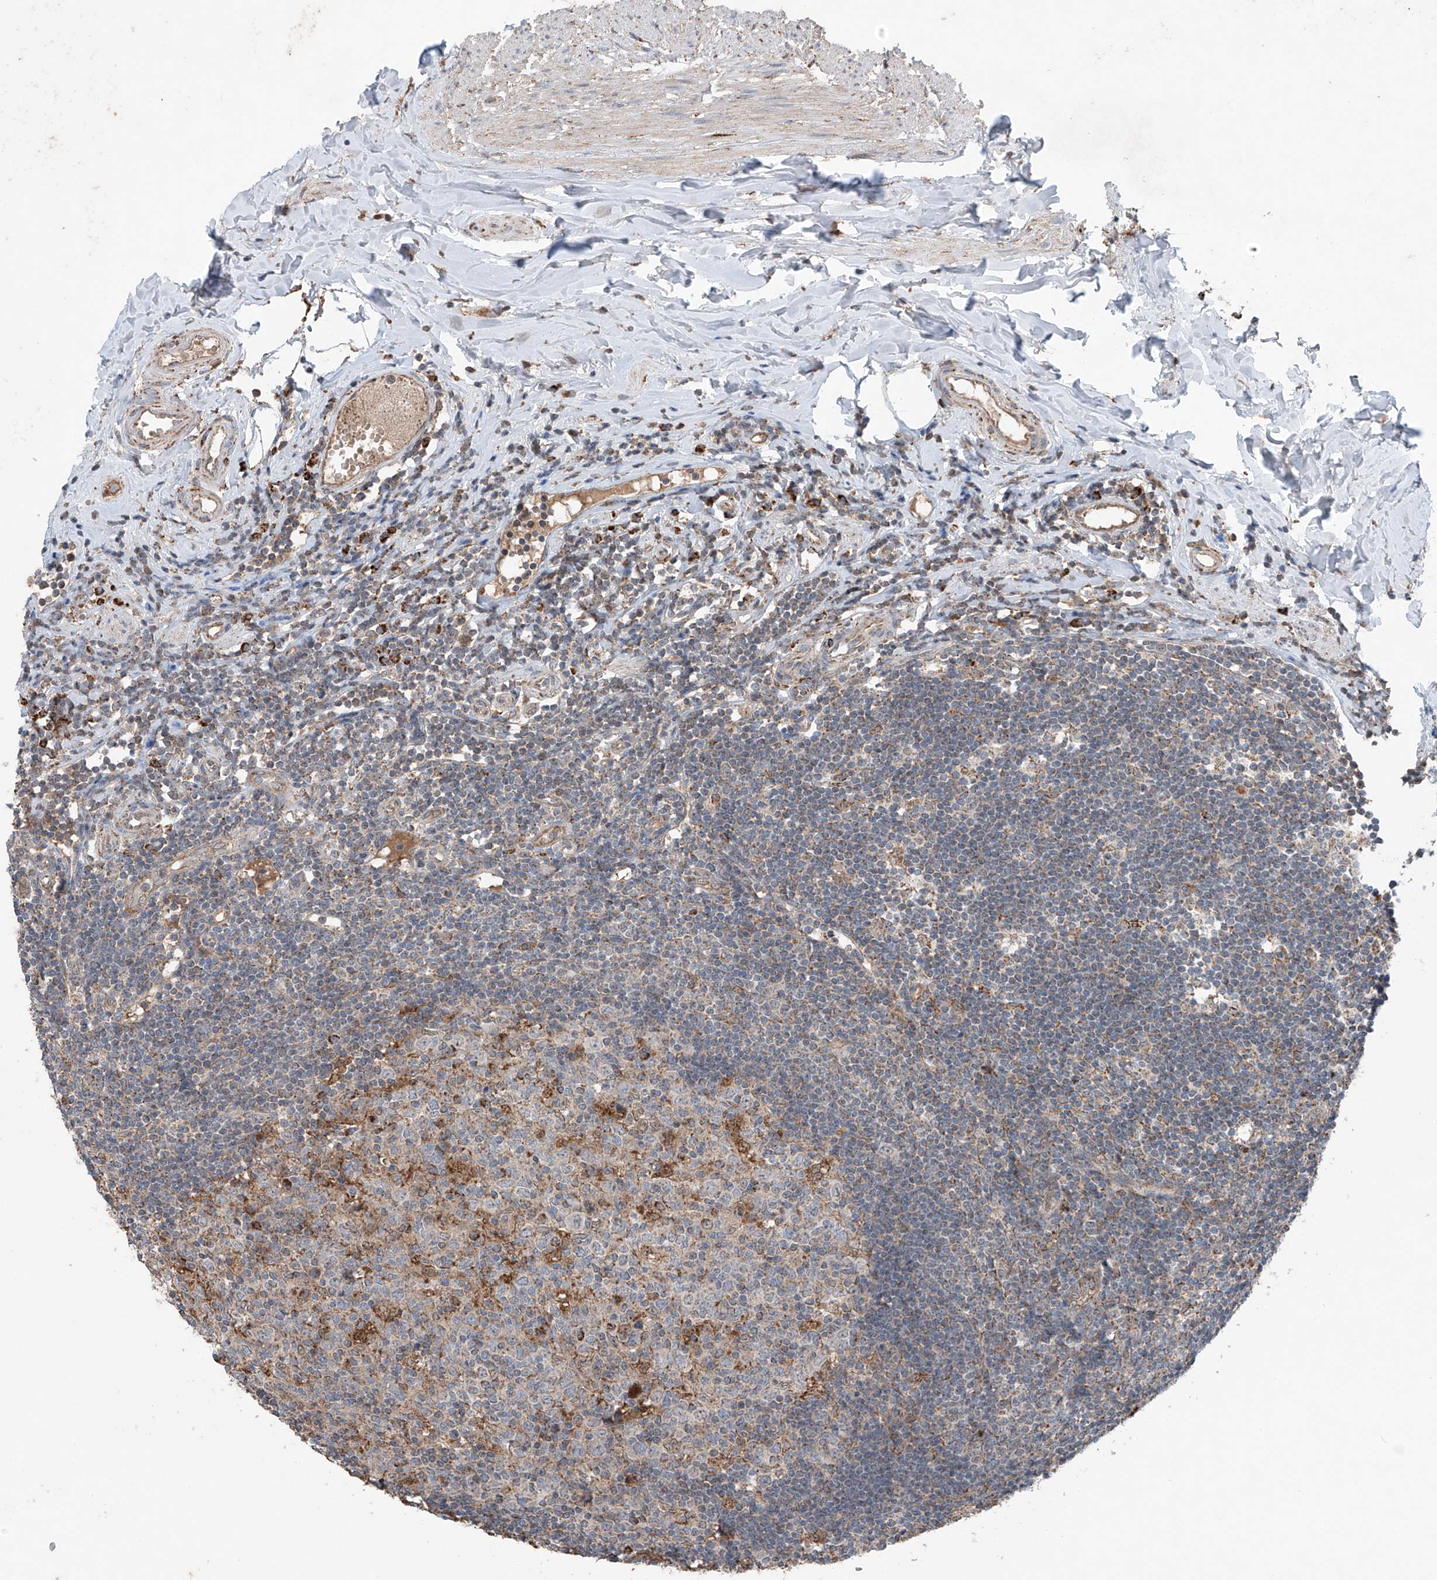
{"staining": {"intensity": "strong", "quantity": ">75%", "location": "cytoplasmic/membranous"}, "tissue": "appendix", "cell_type": "Glandular cells", "image_type": "normal", "snomed": [{"axis": "morphology", "description": "Normal tissue, NOS"}, {"axis": "topography", "description": "Appendix"}], "caption": "A brown stain highlights strong cytoplasmic/membranous staining of a protein in glandular cells of unremarkable human appendix.", "gene": "SAMD3", "patient": {"sex": "female", "age": 54}}